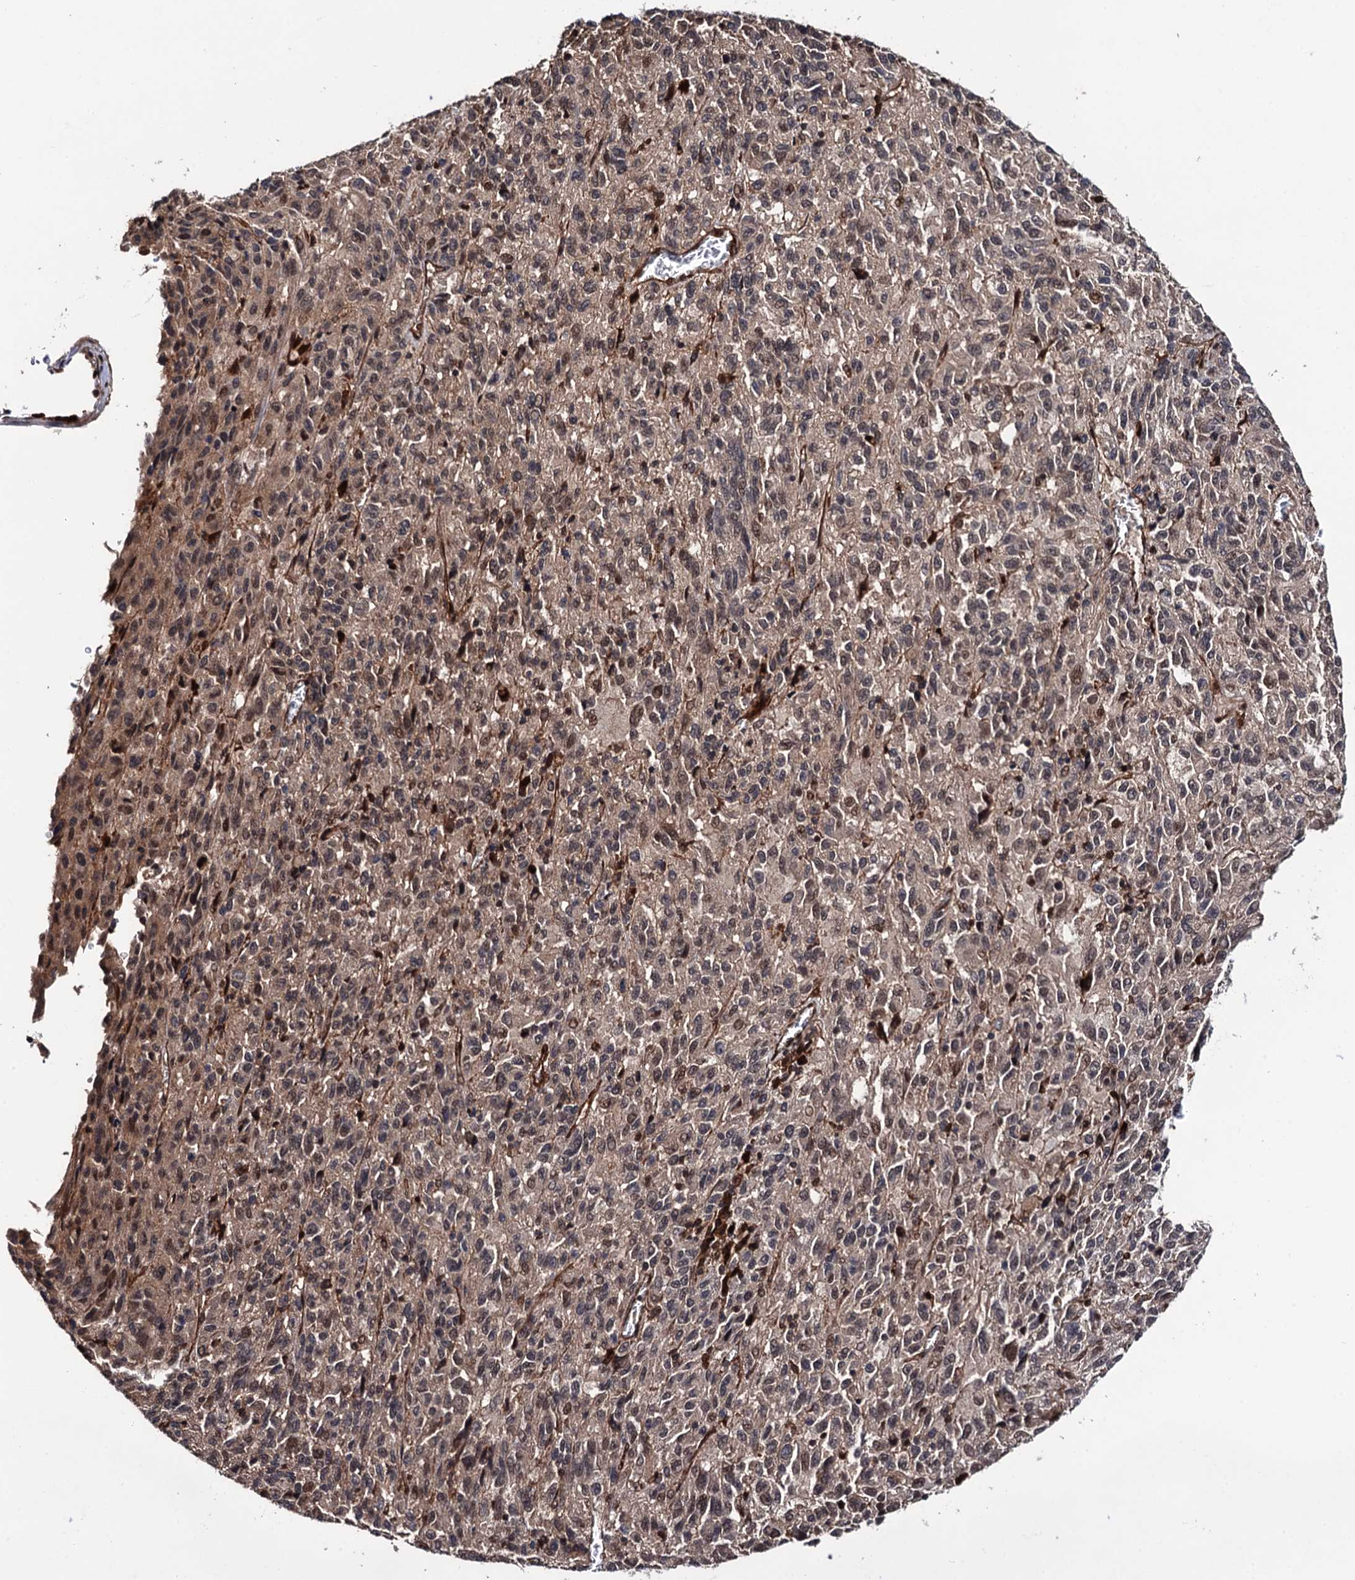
{"staining": {"intensity": "weak", "quantity": ">75%", "location": "cytoplasmic/membranous"}, "tissue": "melanoma", "cell_type": "Tumor cells", "image_type": "cancer", "snomed": [{"axis": "morphology", "description": "Malignant melanoma, Metastatic site"}, {"axis": "topography", "description": "Lung"}], "caption": "Human malignant melanoma (metastatic site) stained with a brown dye demonstrates weak cytoplasmic/membranous positive expression in approximately >75% of tumor cells.", "gene": "CDC23", "patient": {"sex": "male", "age": 64}}